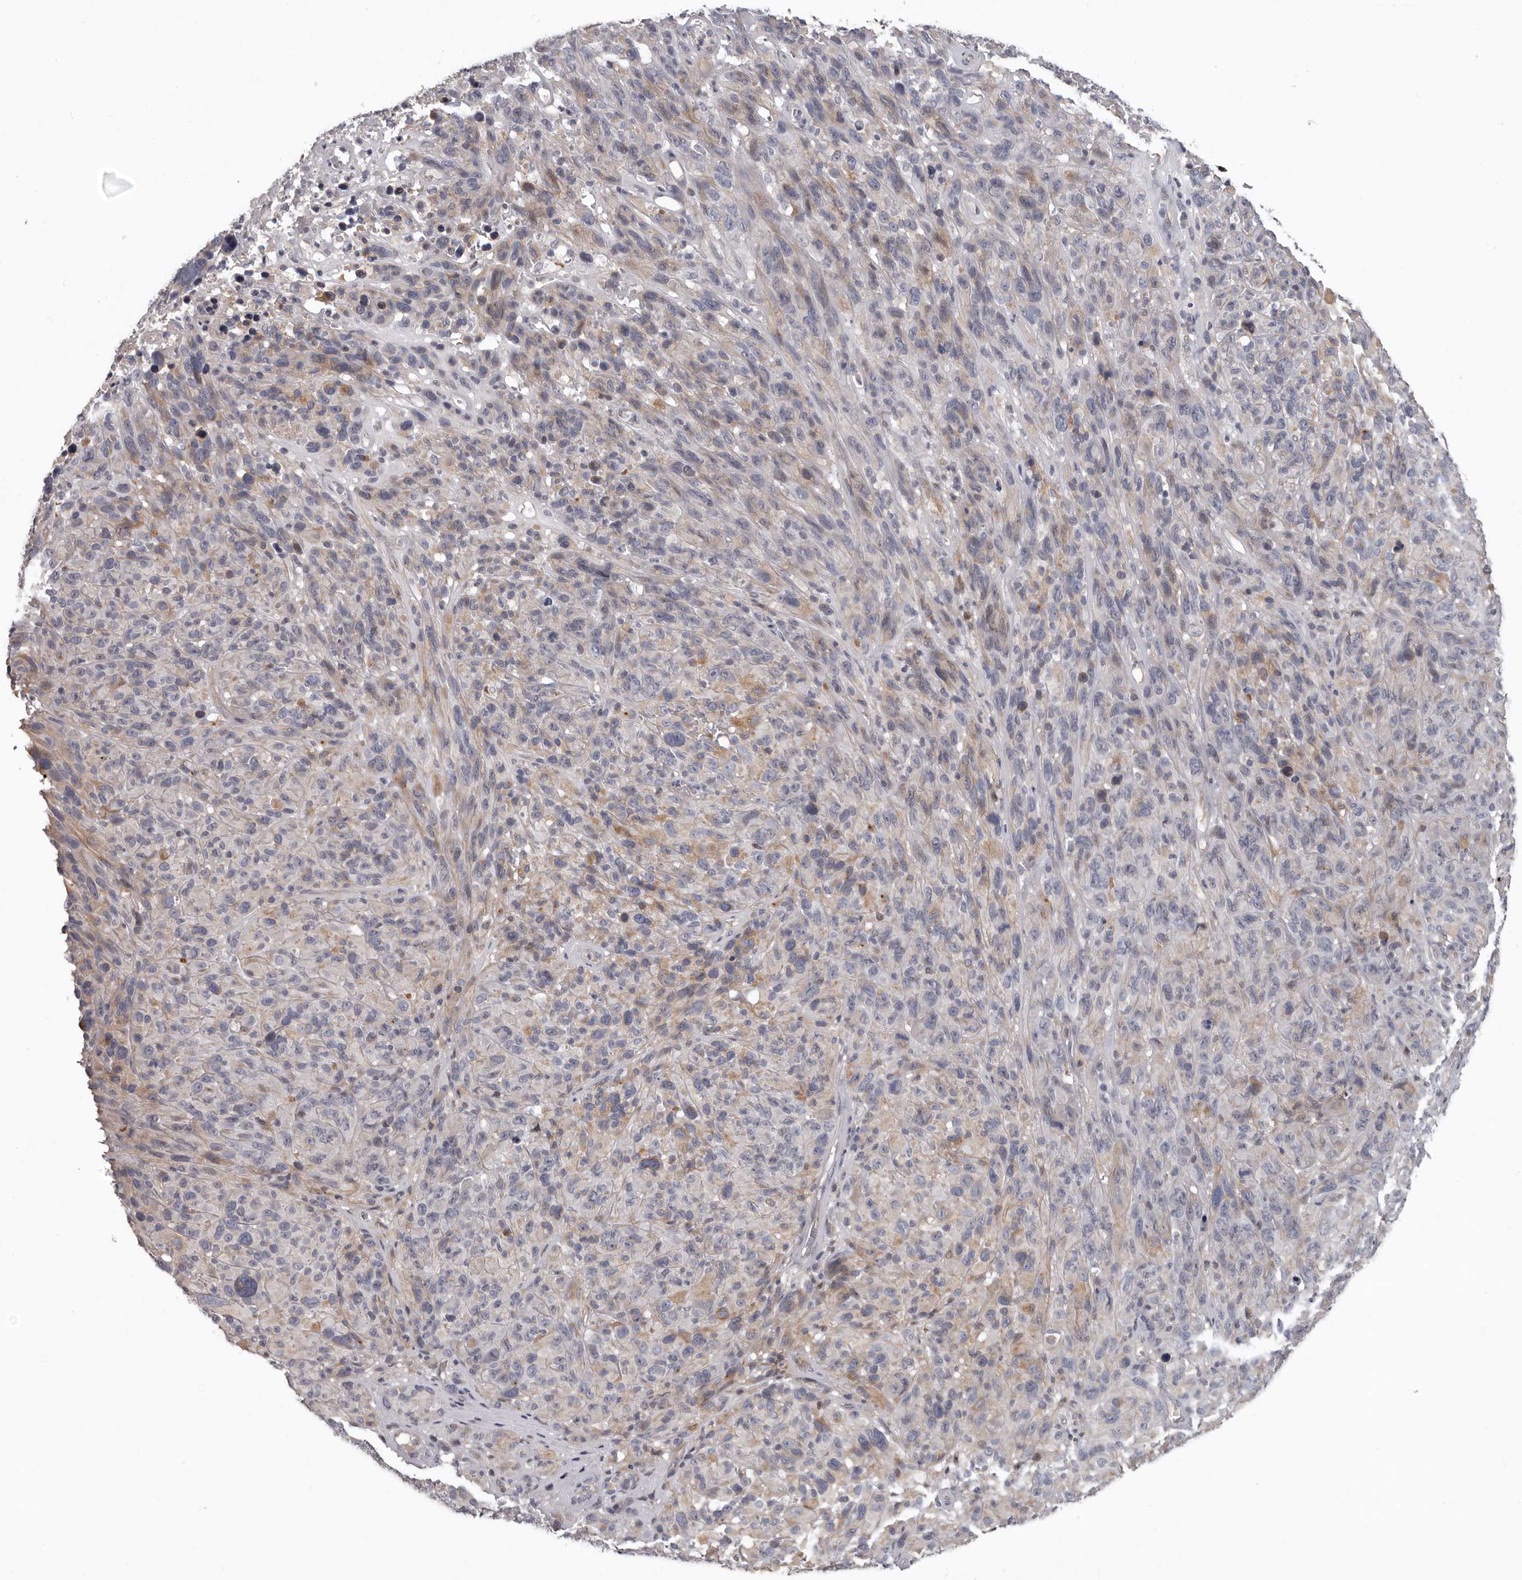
{"staining": {"intensity": "weak", "quantity": "<25%", "location": "cytoplasmic/membranous"}, "tissue": "melanoma", "cell_type": "Tumor cells", "image_type": "cancer", "snomed": [{"axis": "morphology", "description": "Malignant melanoma, NOS"}, {"axis": "topography", "description": "Skin of head"}], "caption": "A micrograph of malignant melanoma stained for a protein exhibits no brown staining in tumor cells.", "gene": "RNF217", "patient": {"sex": "male", "age": 96}}